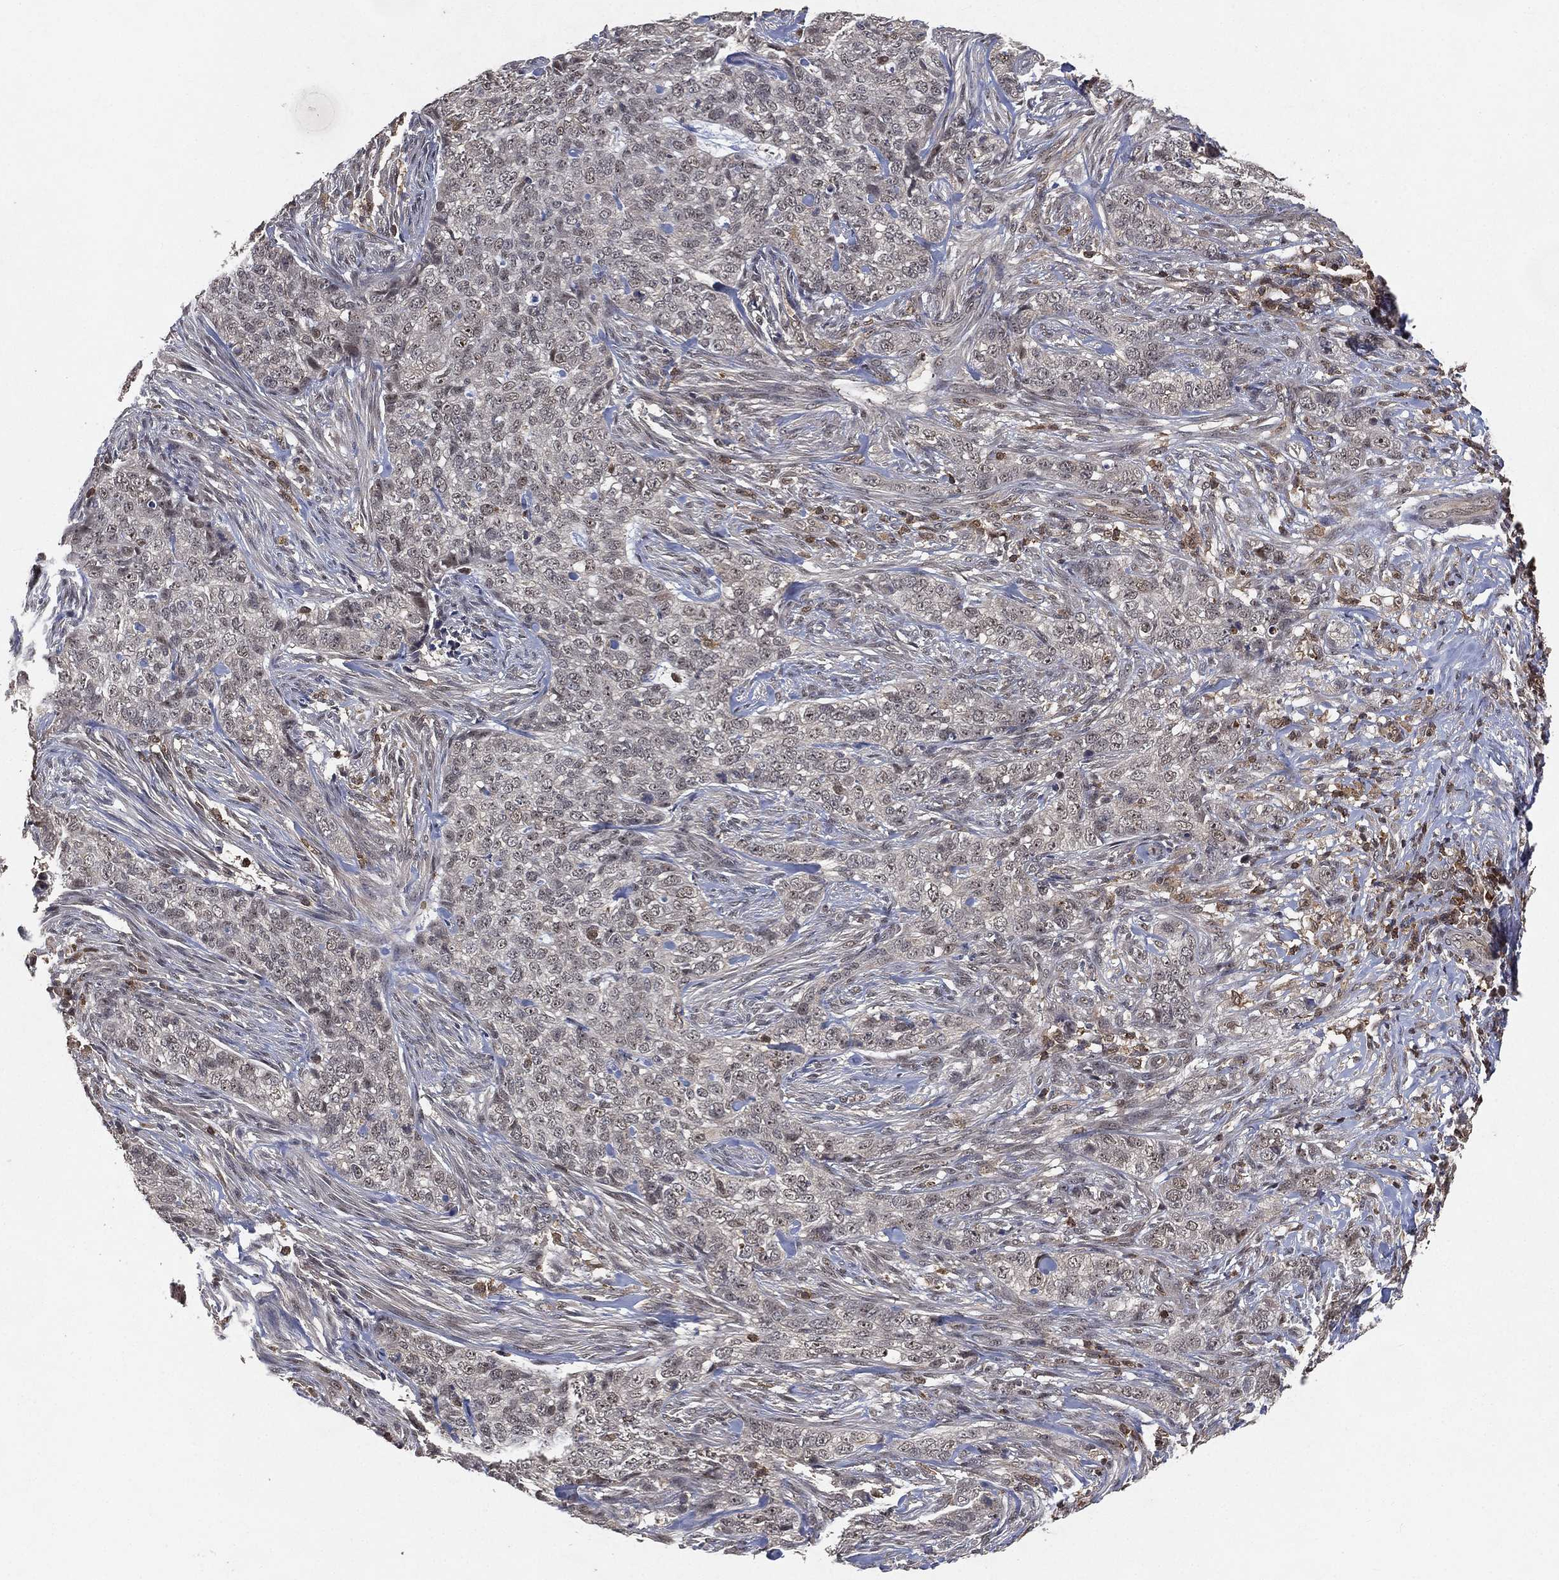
{"staining": {"intensity": "negative", "quantity": "none", "location": "none"}, "tissue": "skin cancer", "cell_type": "Tumor cells", "image_type": "cancer", "snomed": [{"axis": "morphology", "description": "Basal cell carcinoma"}, {"axis": "topography", "description": "Skin"}], "caption": "DAB immunohistochemical staining of human basal cell carcinoma (skin) exhibits no significant positivity in tumor cells. (DAB immunohistochemistry (IHC), high magnification).", "gene": "WDR26", "patient": {"sex": "female", "age": 69}}